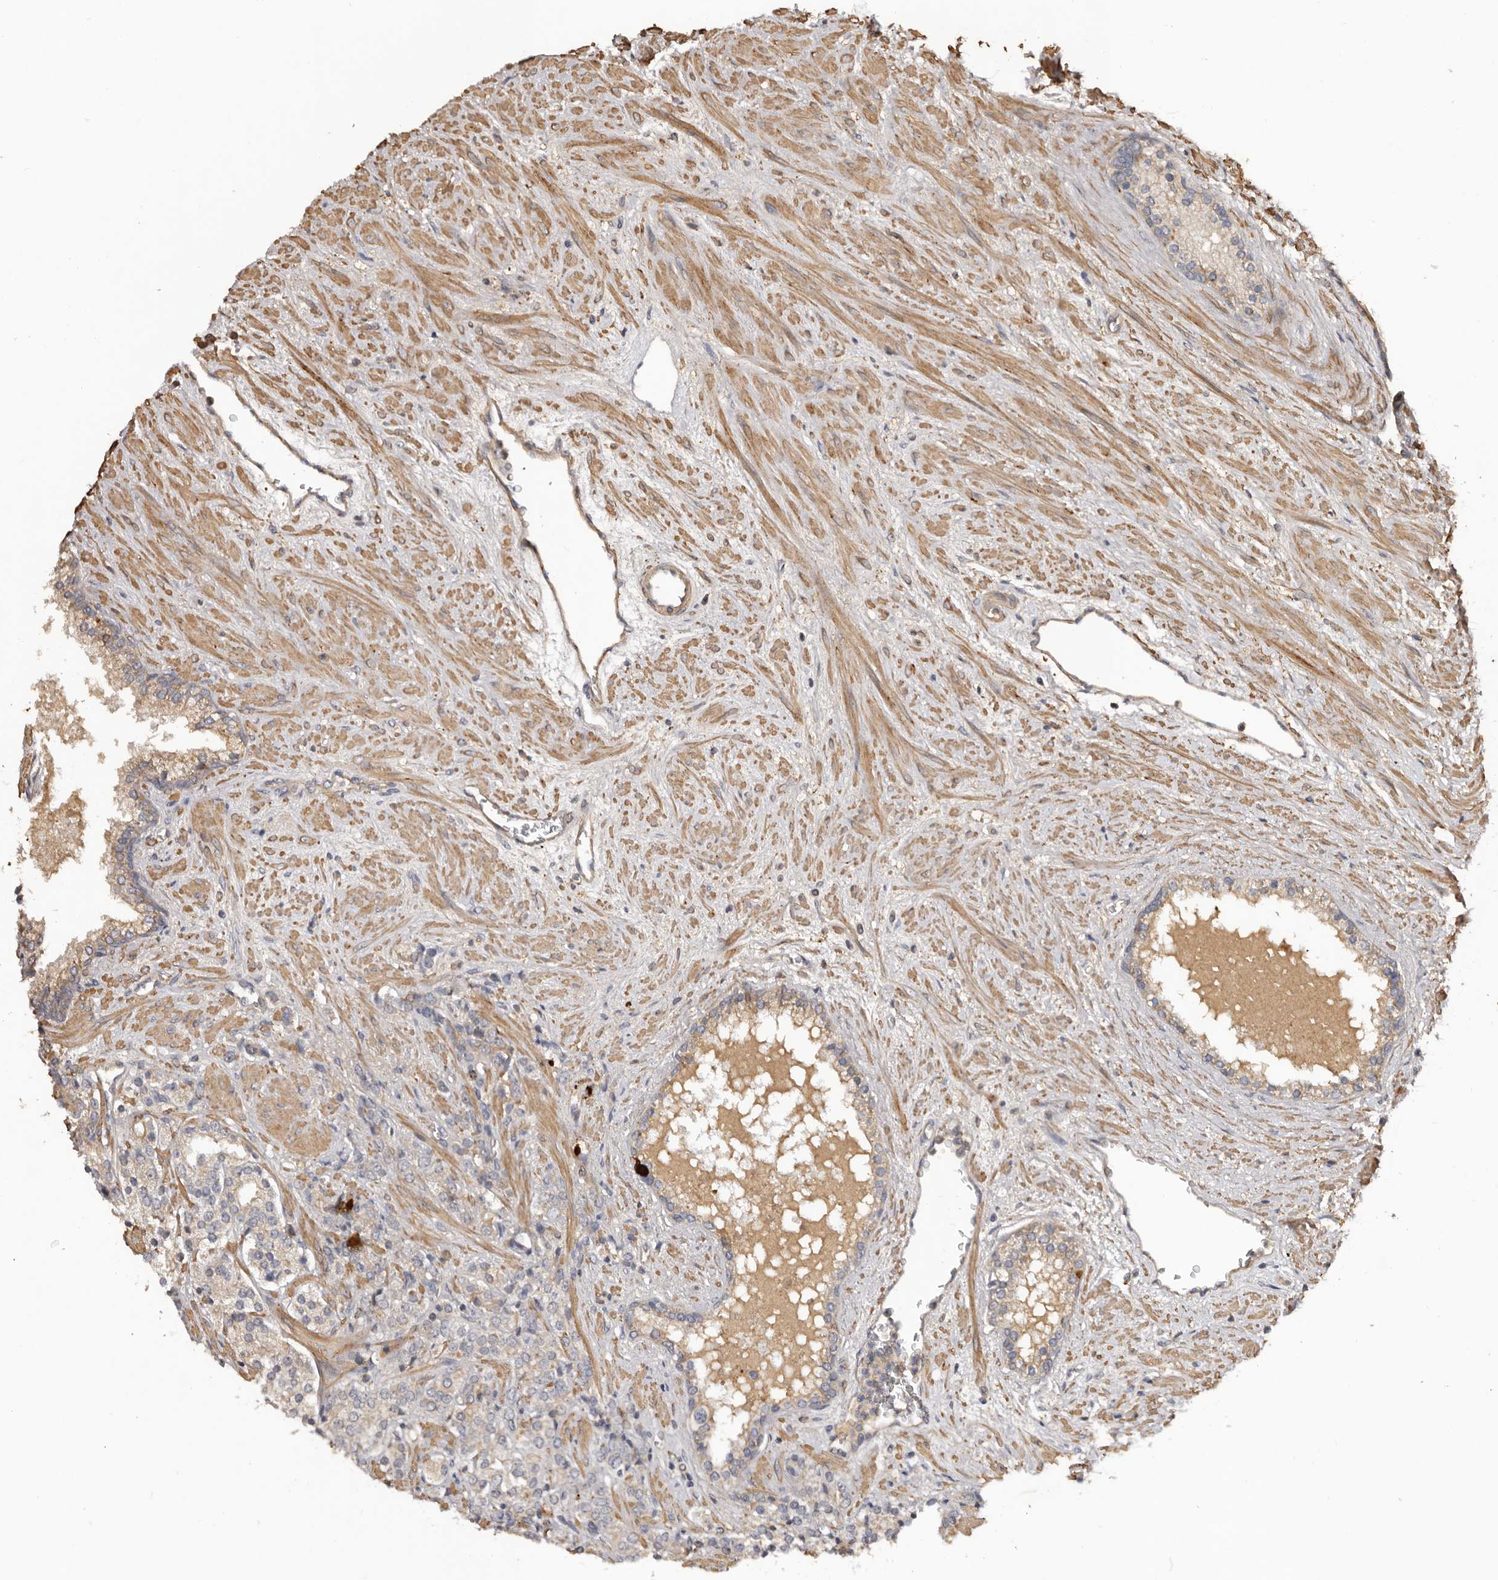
{"staining": {"intensity": "weak", "quantity": "25%-75%", "location": "cytoplasmic/membranous"}, "tissue": "prostate cancer", "cell_type": "Tumor cells", "image_type": "cancer", "snomed": [{"axis": "morphology", "description": "Adenocarcinoma, High grade"}, {"axis": "topography", "description": "Prostate"}], "caption": "Tumor cells exhibit low levels of weak cytoplasmic/membranous staining in about 25%-75% of cells in human prostate cancer.", "gene": "CDCA8", "patient": {"sex": "male", "age": 71}}